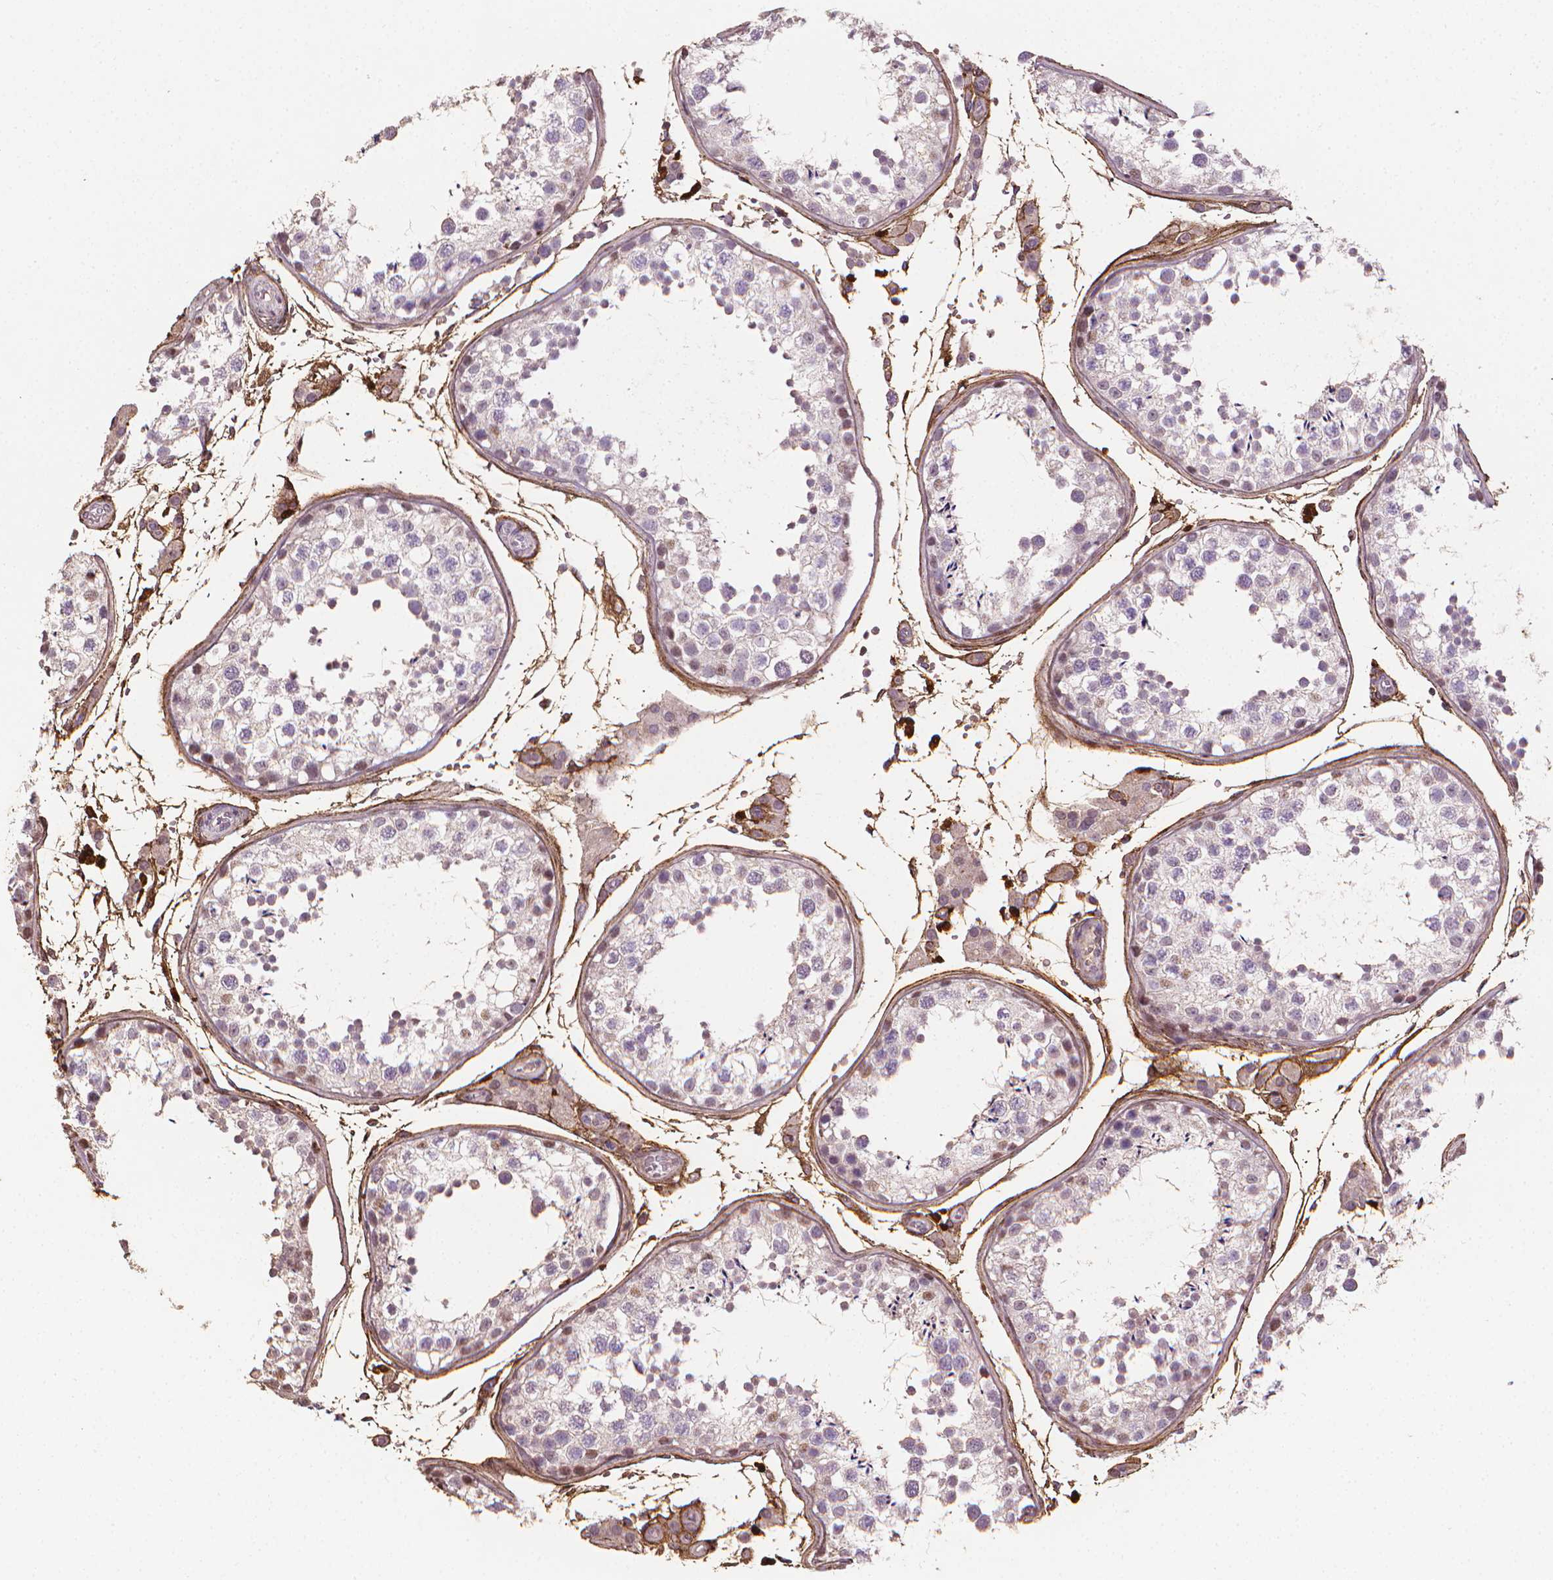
{"staining": {"intensity": "negative", "quantity": "none", "location": "none"}, "tissue": "testis", "cell_type": "Cells in seminiferous ducts", "image_type": "normal", "snomed": [{"axis": "morphology", "description": "Normal tissue, NOS"}, {"axis": "topography", "description": "Testis"}], "caption": "Testis stained for a protein using IHC displays no positivity cells in seminiferous ducts.", "gene": "DCN", "patient": {"sex": "male", "age": 29}}